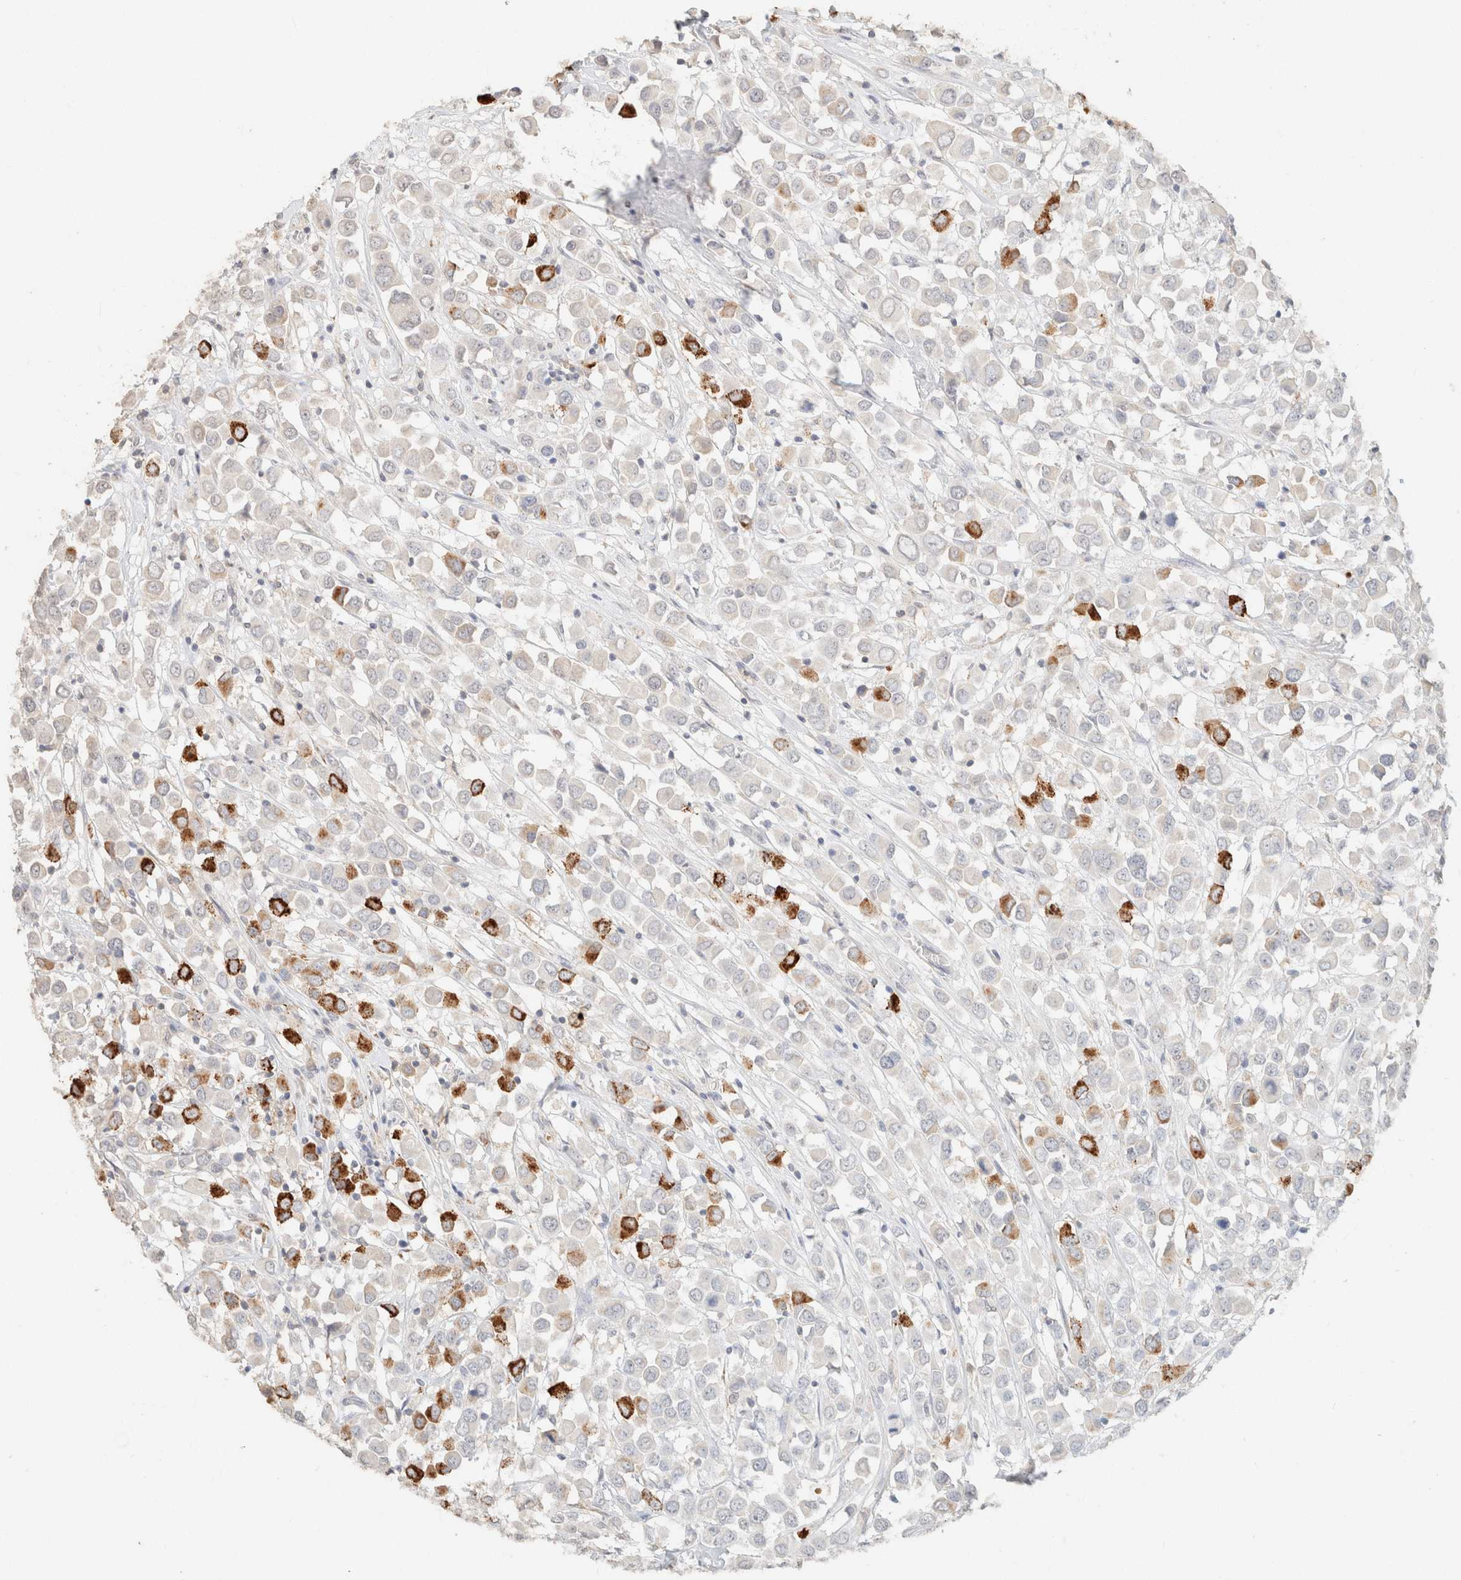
{"staining": {"intensity": "strong", "quantity": "<25%", "location": "cytoplasmic/membranous"}, "tissue": "breast cancer", "cell_type": "Tumor cells", "image_type": "cancer", "snomed": [{"axis": "morphology", "description": "Duct carcinoma"}, {"axis": "topography", "description": "Breast"}], "caption": "Brown immunohistochemical staining in infiltrating ductal carcinoma (breast) shows strong cytoplasmic/membranous expression in about <25% of tumor cells.", "gene": "CPA1", "patient": {"sex": "female", "age": 61}}